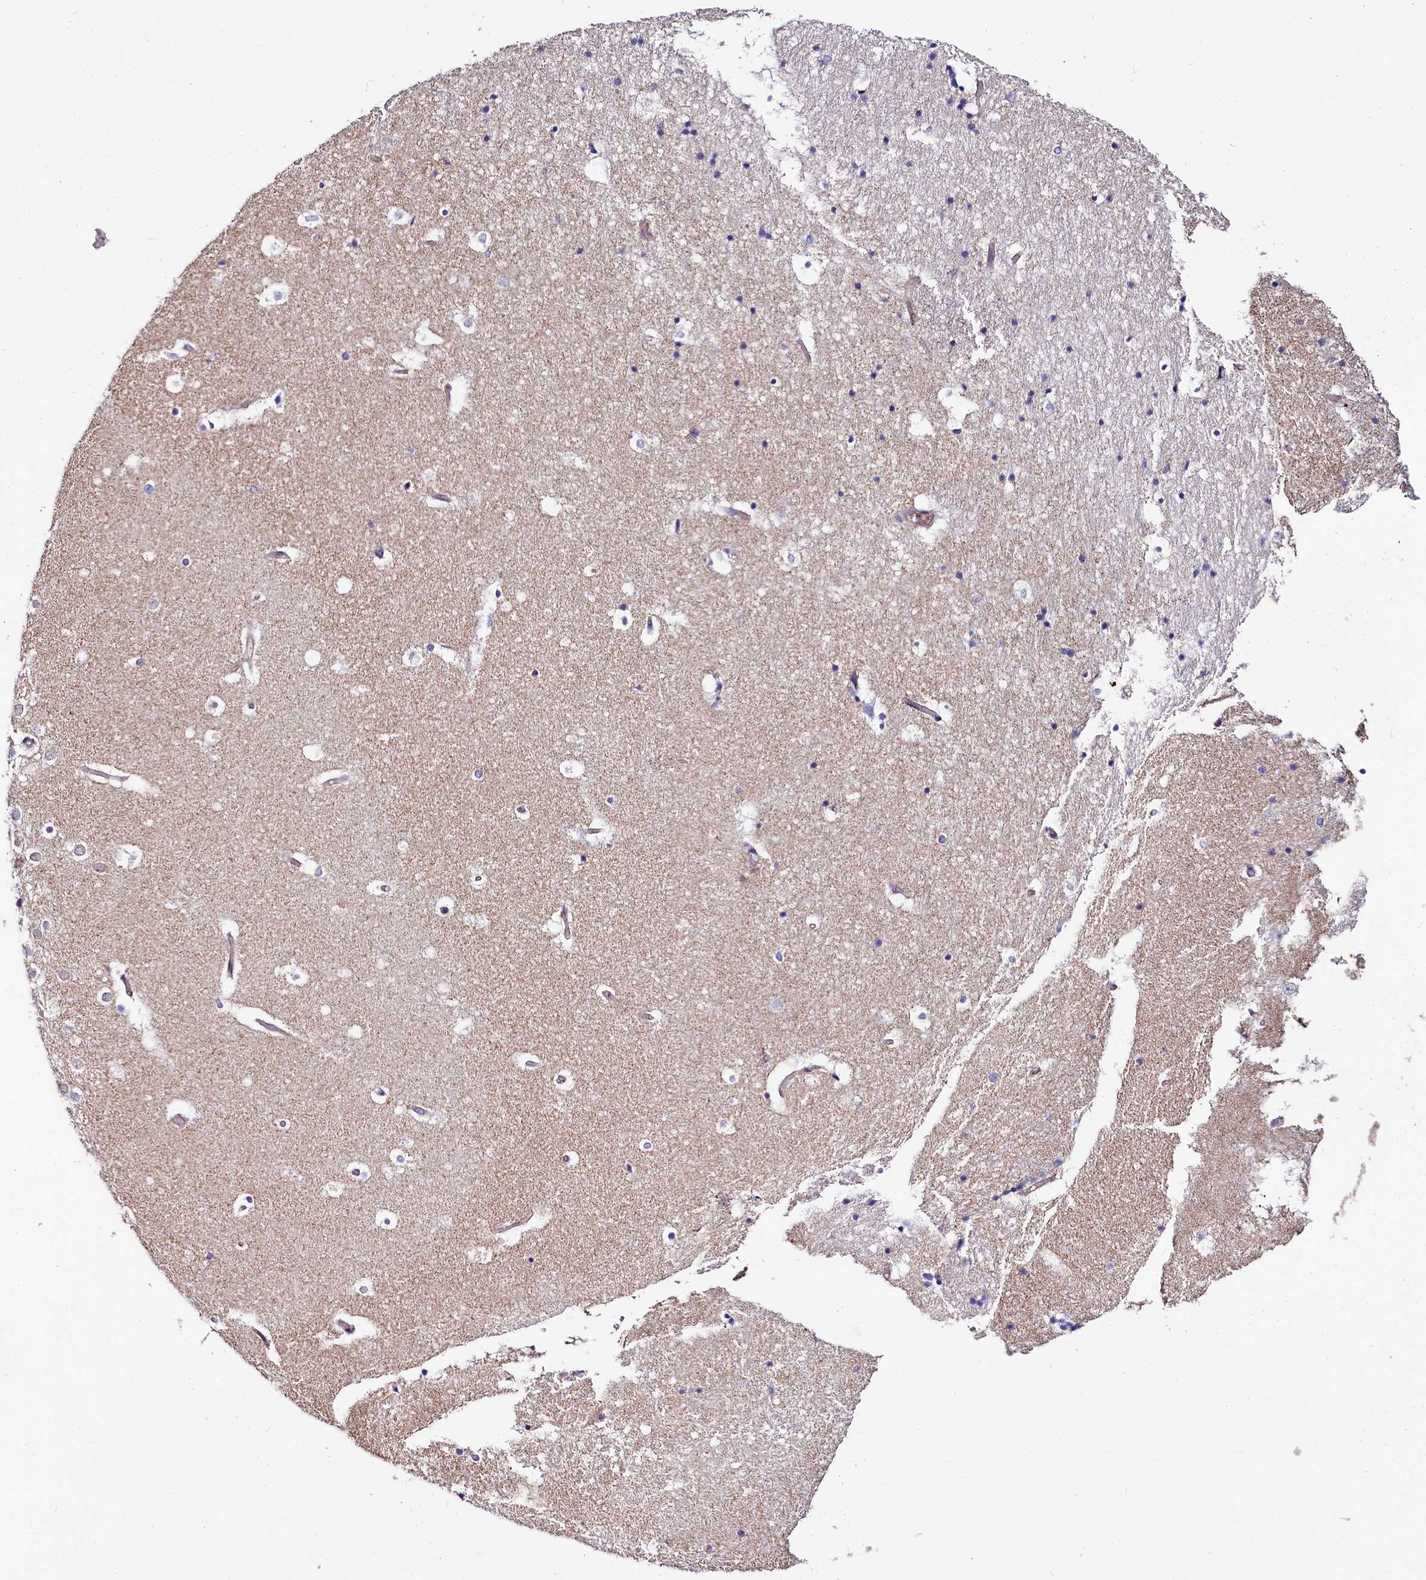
{"staining": {"intensity": "negative", "quantity": "none", "location": "none"}, "tissue": "hippocampus", "cell_type": "Glial cells", "image_type": "normal", "snomed": [{"axis": "morphology", "description": "Normal tissue, NOS"}, {"axis": "topography", "description": "Hippocampus"}], "caption": "DAB (3,3'-diaminobenzidine) immunohistochemical staining of benign human hippocampus shows no significant expression in glial cells.", "gene": "FCHSD2", "patient": {"sex": "female", "age": 52}}